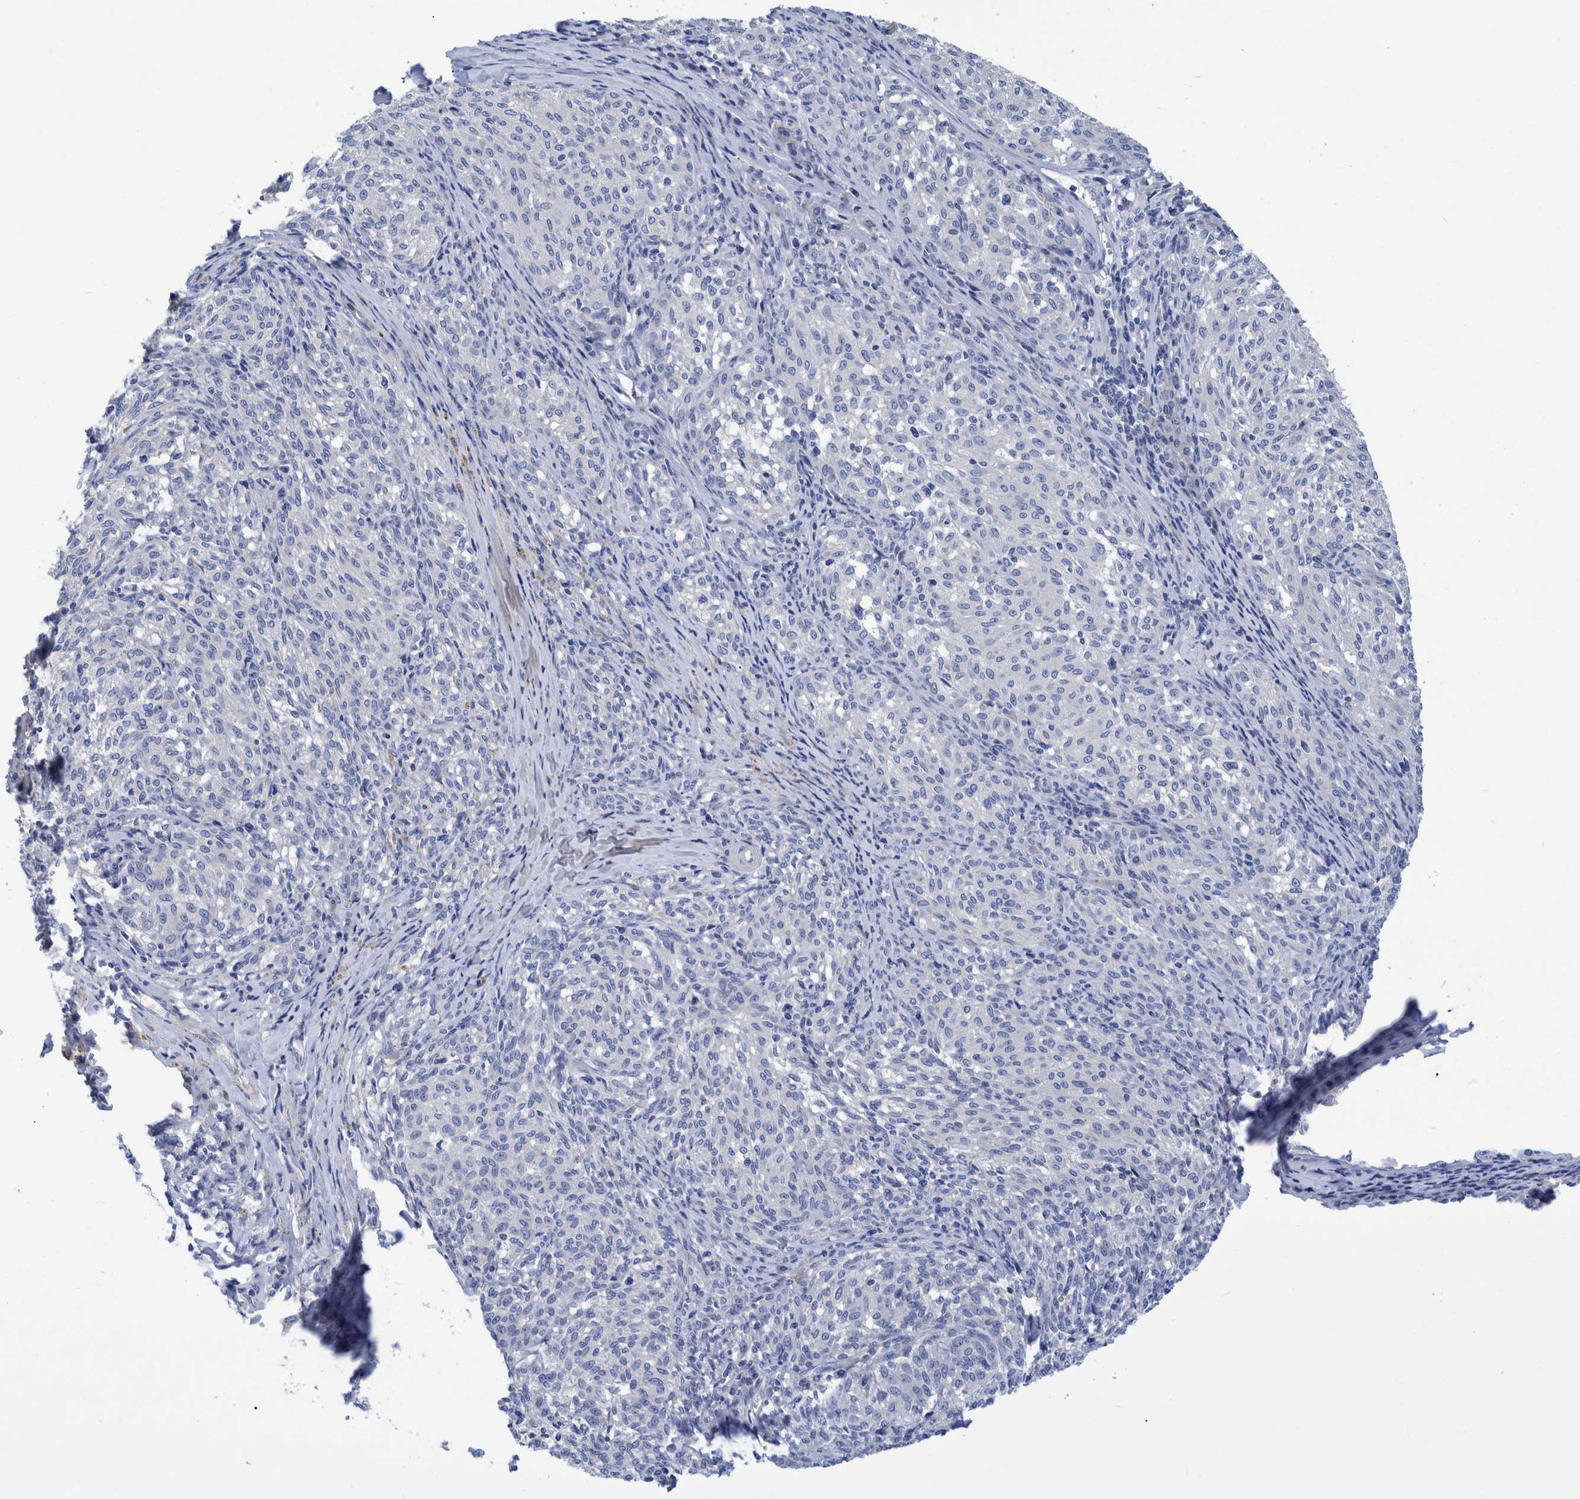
{"staining": {"intensity": "negative", "quantity": "none", "location": "none"}, "tissue": "melanoma", "cell_type": "Tumor cells", "image_type": "cancer", "snomed": [{"axis": "morphology", "description": "Malignant melanoma, NOS"}, {"axis": "topography", "description": "Skin"}], "caption": "Immunohistochemical staining of melanoma reveals no significant expression in tumor cells.", "gene": "MKS1", "patient": {"sex": "female", "age": 72}}